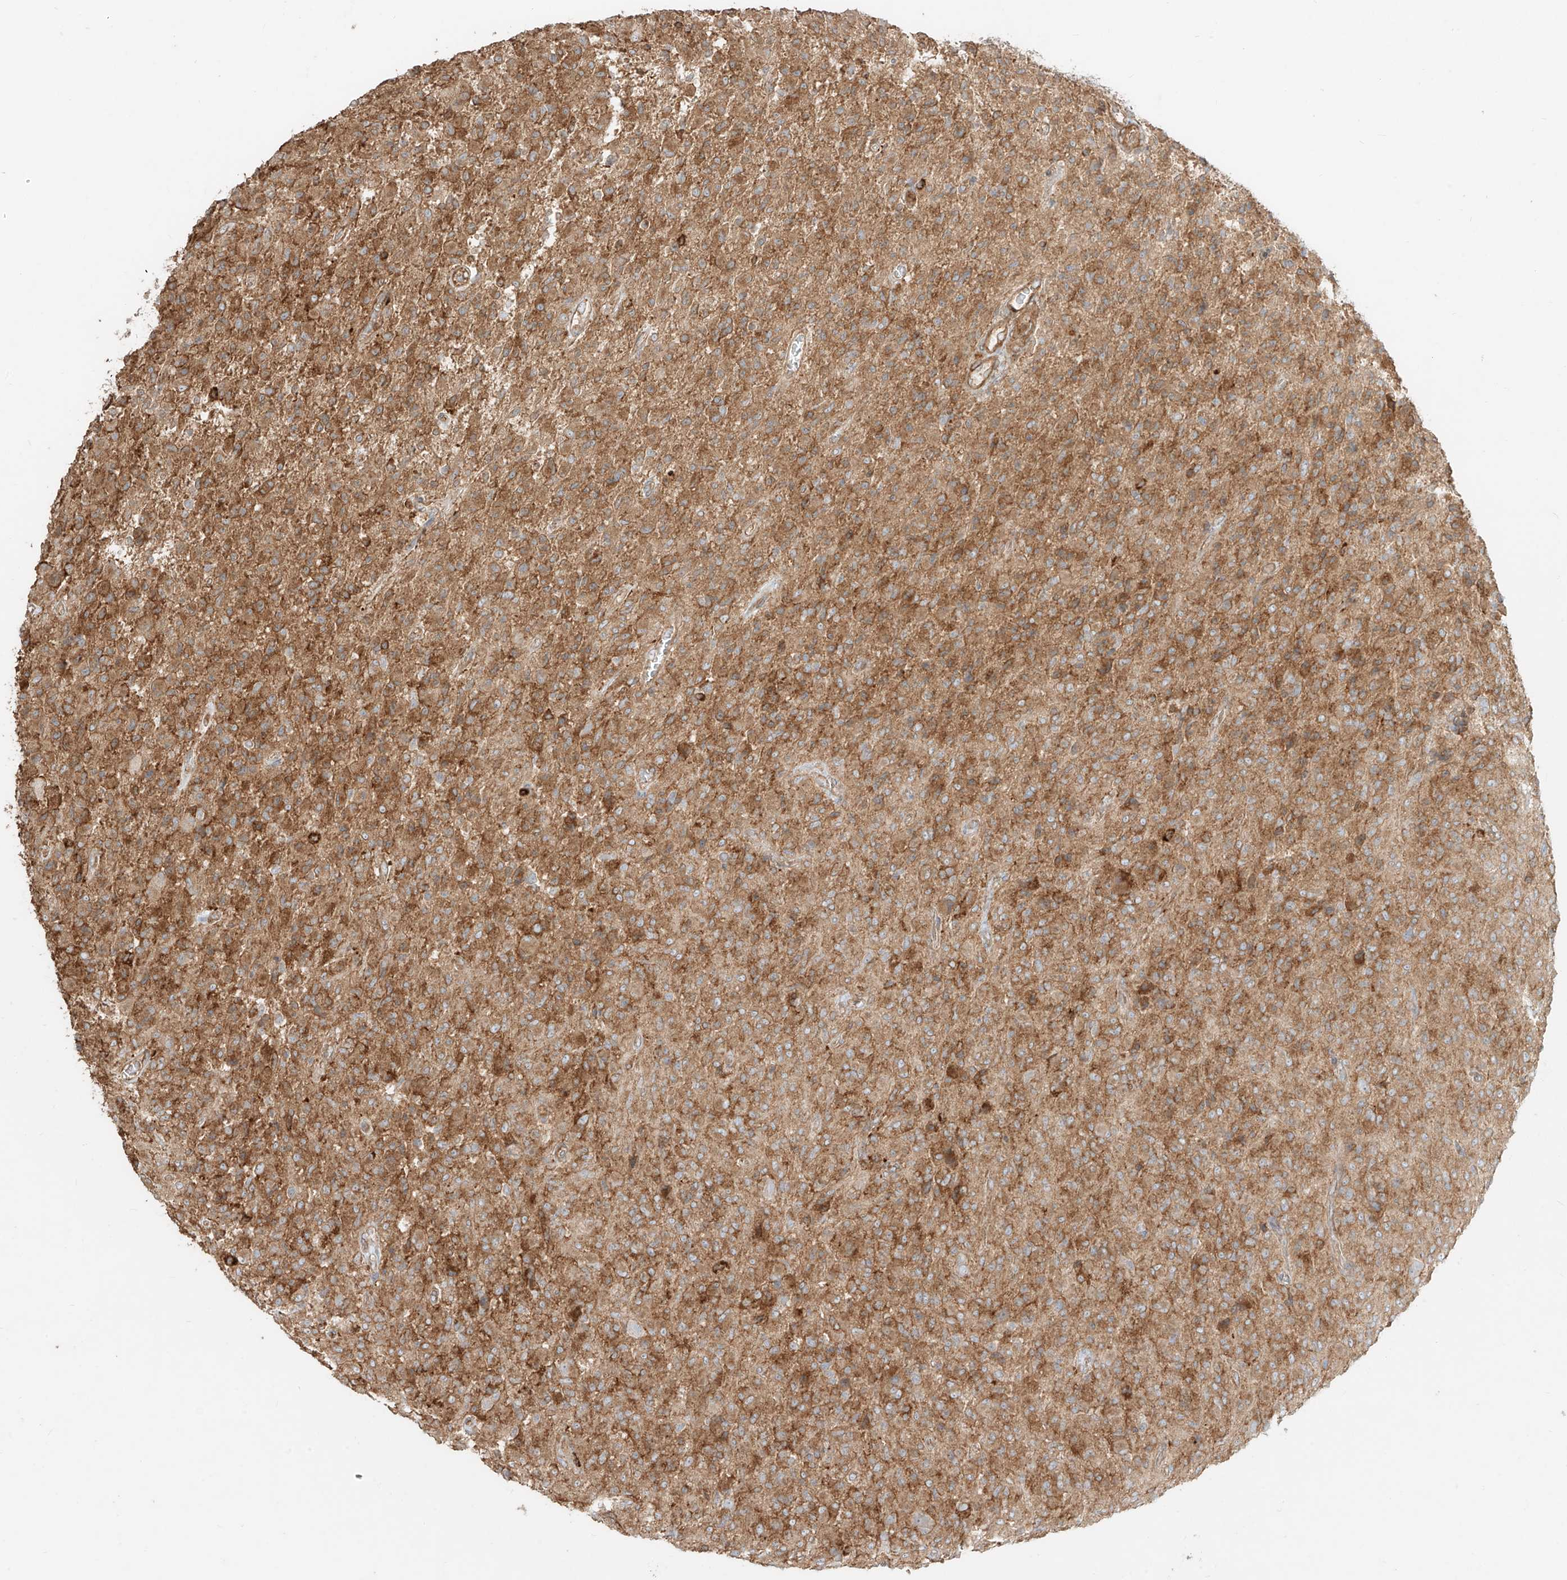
{"staining": {"intensity": "moderate", "quantity": ">75%", "location": "cytoplasmic/membranous"}, "tissue": "glioma", "cell_type": "Tumor cells", "image_type": "cancer", "snomed": [{"axis": "morphology", "description": "Glioma, malignant, High grade"}, {"axis": "topography", "description": "Brain"}], "caption": "The photomicrograph exhibits staining of high-grade glioma (malignant), revealing moderate cytoplasmic/membranous protein expression (brown color) within tumor cells. (DAB (3,3'-diaminobenzidine) IHC with brightfield microscopy, high magnification).", "gene": "CCDC115", "patient": {"sex": "female", "age": 57}}